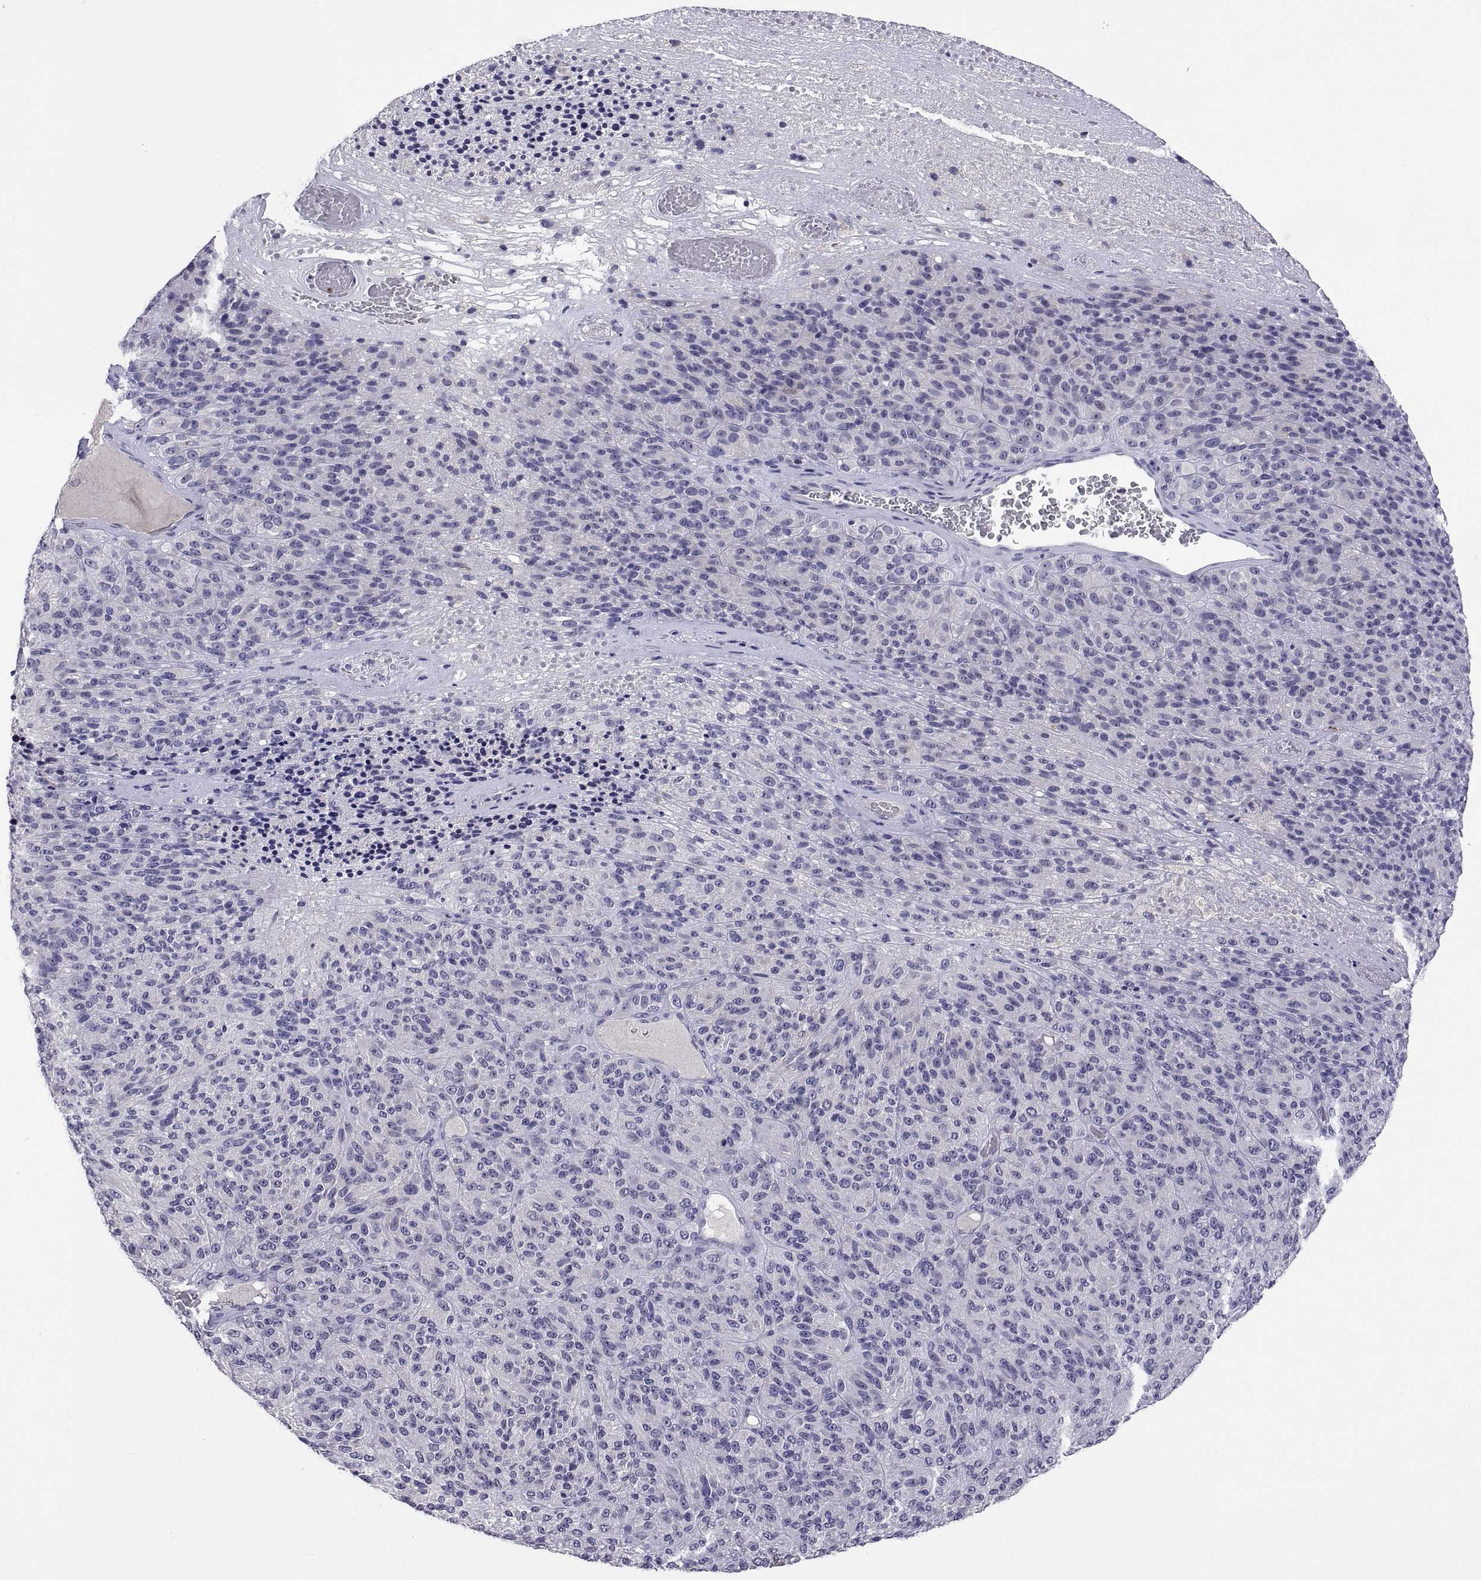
{"staining": {"intensity": "negative", "quantity": "none", "location": "none"}, "tissue": "melanoma", "cell_type": "Tumor cells", "image_type": "cancer", "snomed": [{"axis": "morphology", "description": "Malignant melanoma, Metastatic site"}, {"axis": "topography", "description": "Brain"}], "caption": "Protein analysis of melanoma demonstrates no significant staining in tumor cells.", "gene": "MS4A1", "patient": {"sex": "female", "age": 56}}